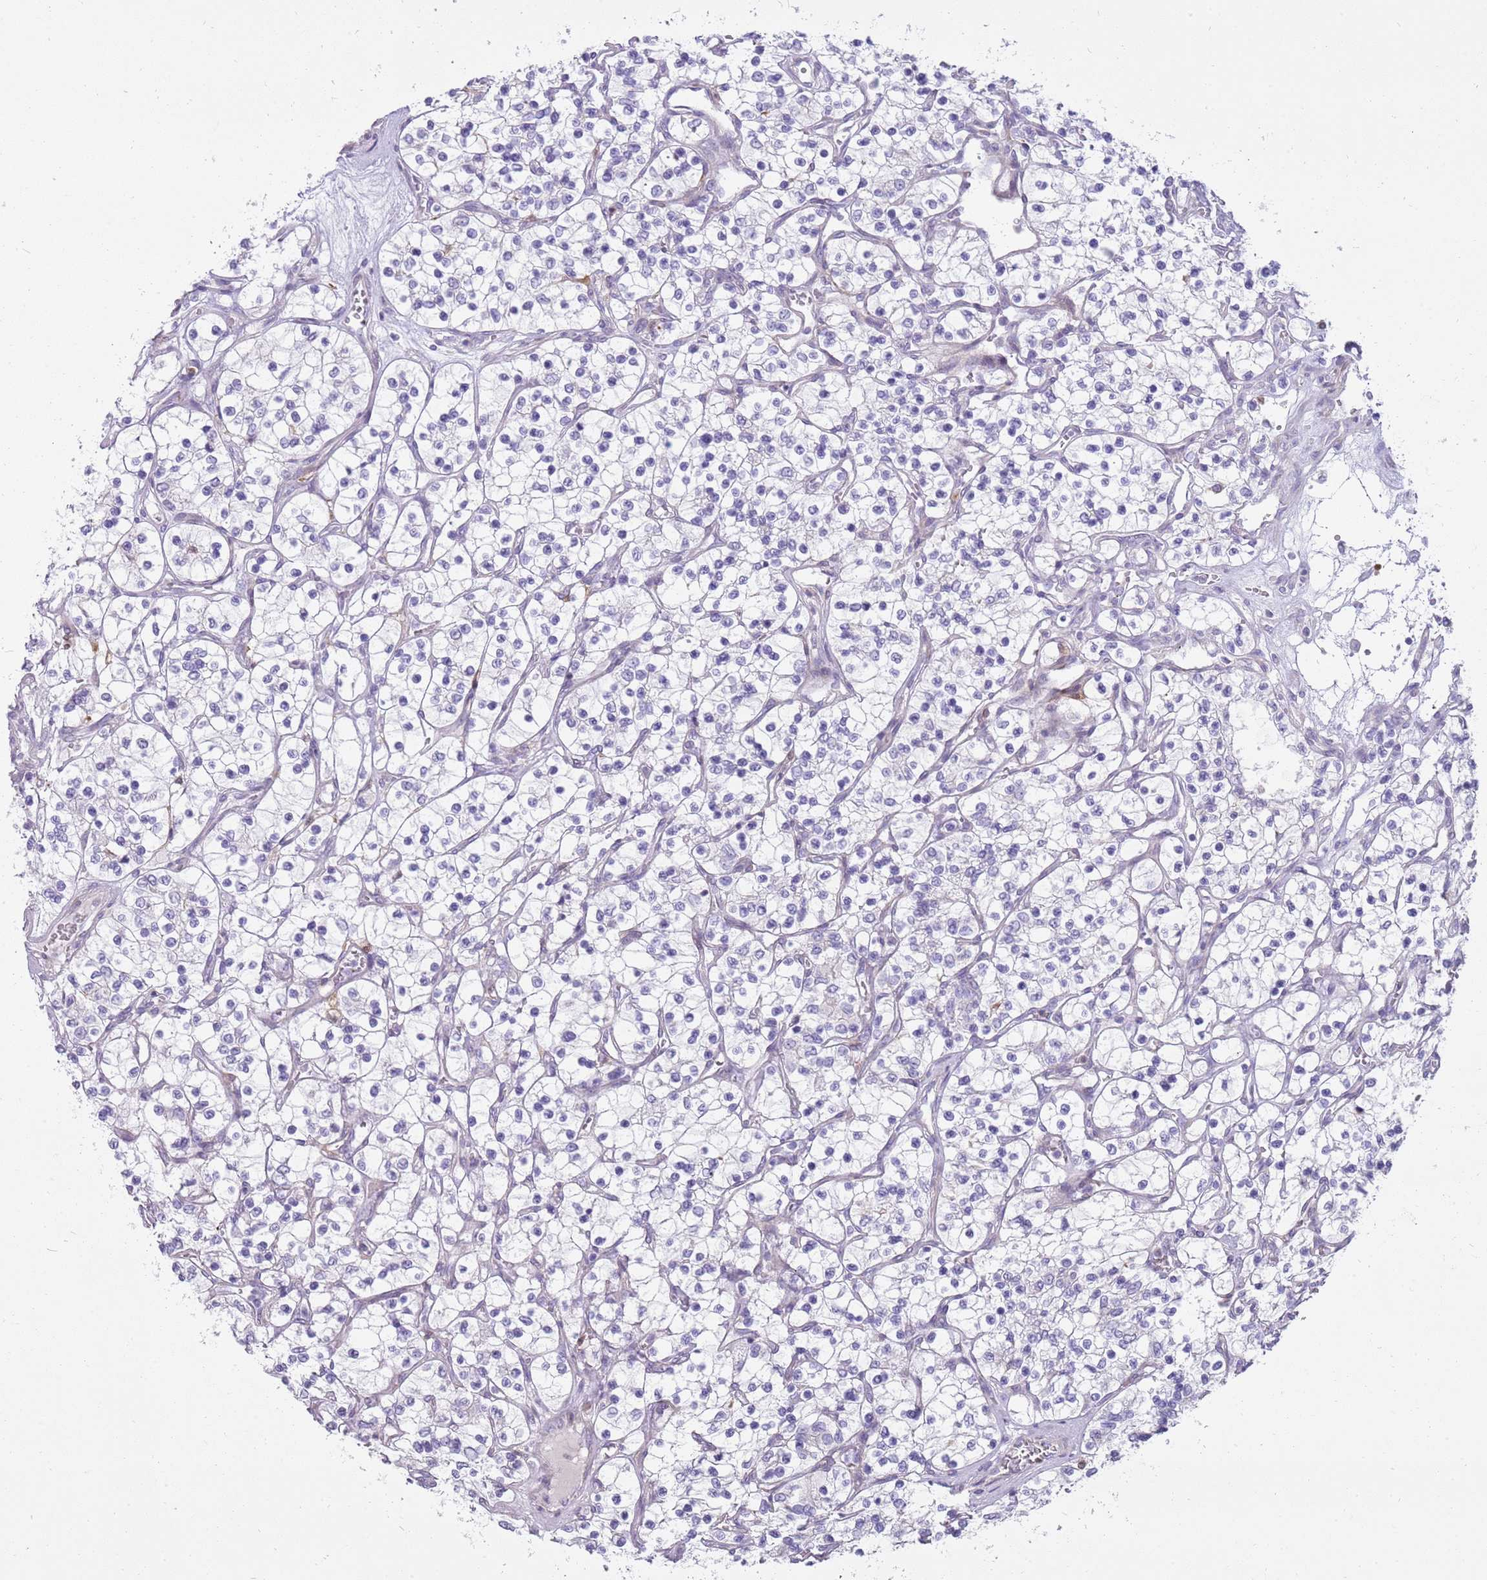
{"staining": {"intensity": "negative", "quantity": "none", "location": "none"}, "tissue": "renal cancer", "cell_type": "Tumor cells", "image_type": "cancer", "snomed": [{"axis": "morphology", "description": "Adenocarcinoma, NOS"}, {"axis": "topography", "description": "Kidney"}], "caption": "This histopathology image is of renal adenocarcinoma stained with immunohistochemistry (IHC) to label a protein in brown with the nuclei are counter-stained blue. There is no staining in tumor cells.", "gene": "DIPK1C", "patient": {"sex": "female", "age": 69}}